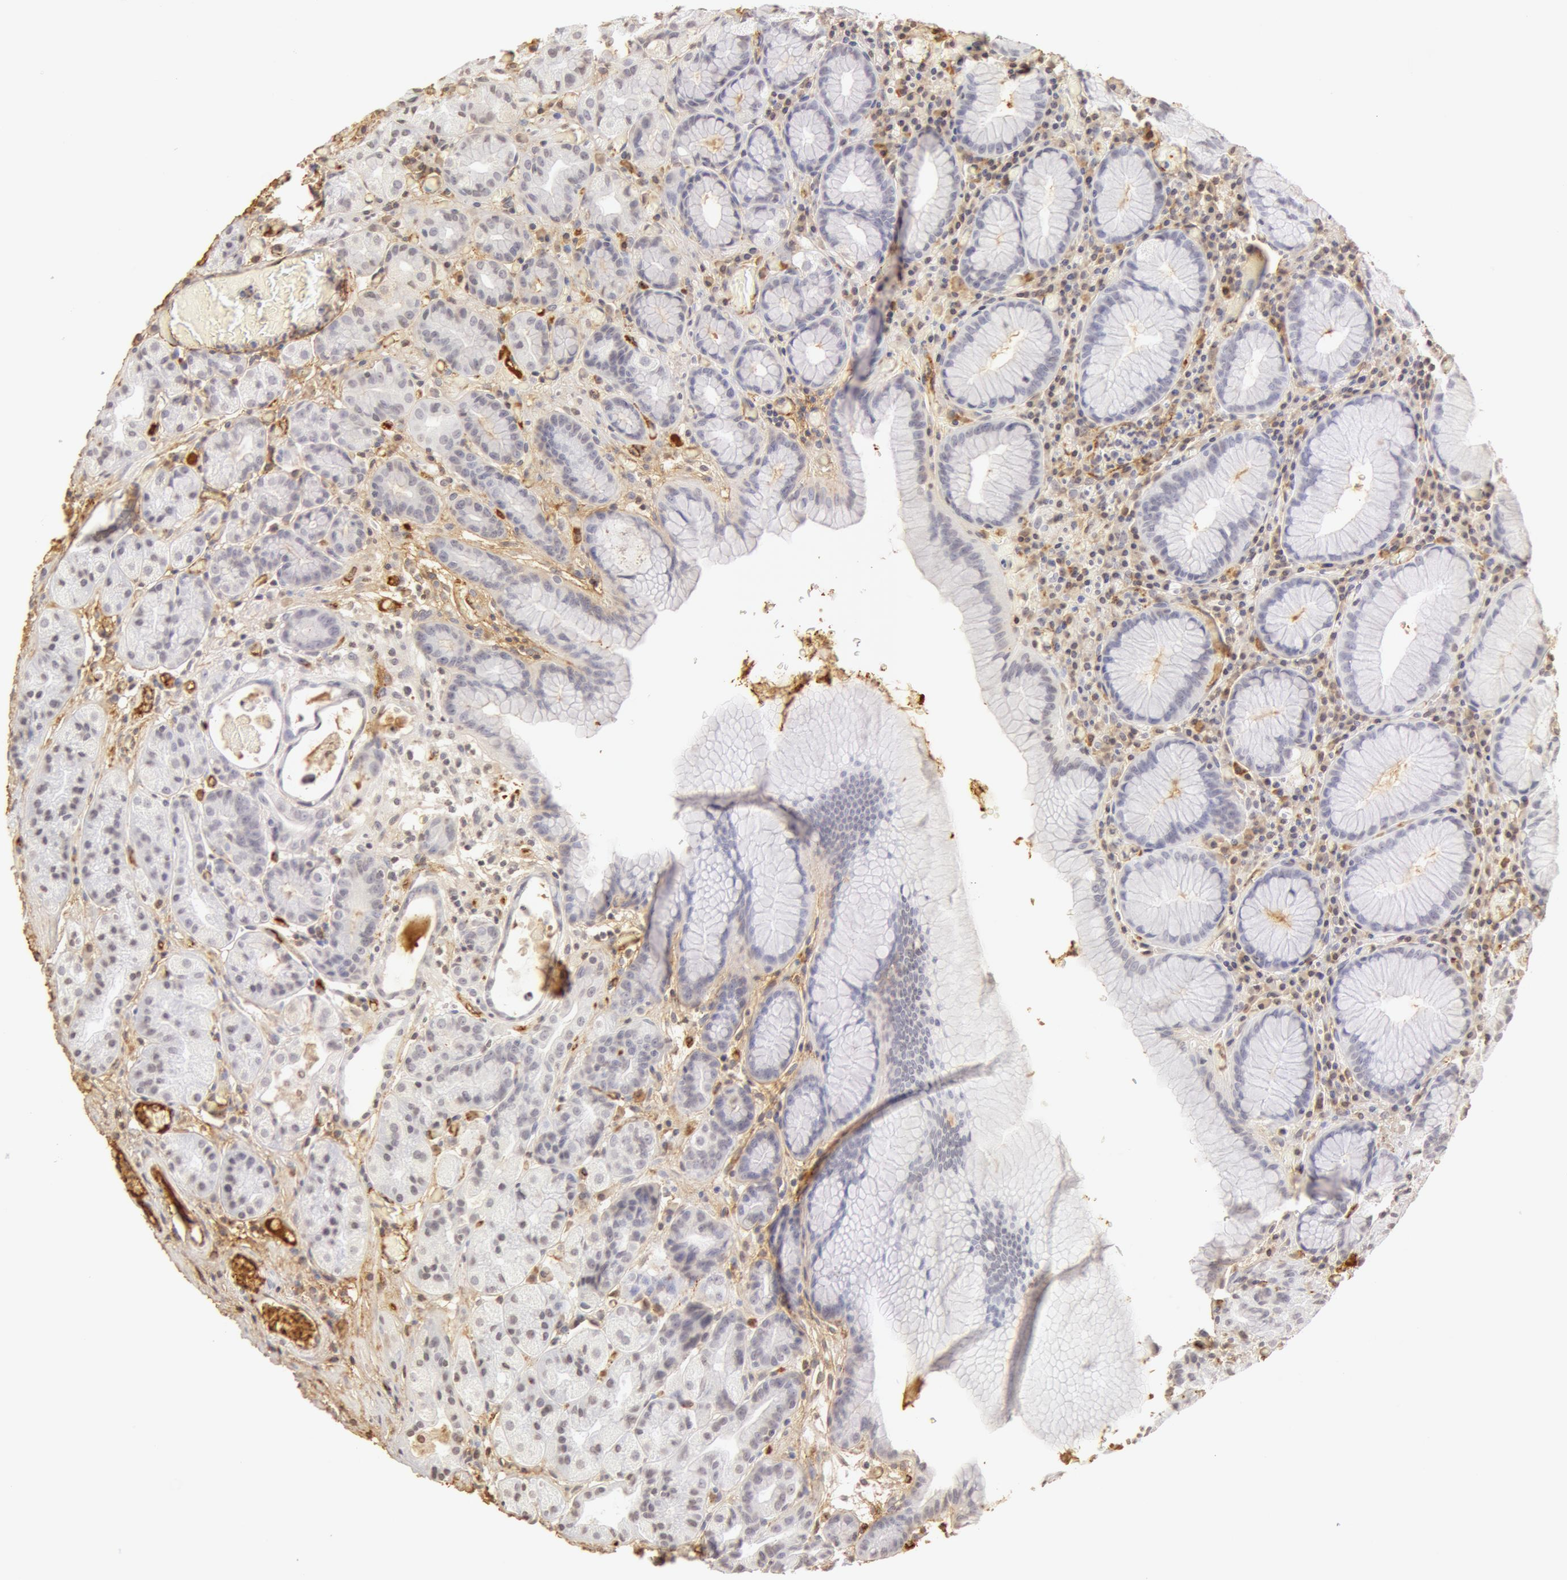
{"staining": {"intensity": "negative", "quantity": "none", "location": "none"}, "tissue": "stomach", "cell_type": "Glandular cells", "image_type": "normal", "snomed": [{"axis": "morphology", "description": "Normal tissue, NOS"}, {"axis": "topography", "description": "Stomach, lower"}], "caption": "This micrograph is of normal stomach stained with immunohistochemistry (IHC) to label a protein in brown with the nuclei are counter-stained blue. There is no positivity in glandular cells. (Stains: DAB (3,3'-diaminobenzidine) immunohistochemistry with hematoxylin counter stain, Microscopy: brightfield microscopy at high magnification).", "gene": "VWF", "patient": {"sex": "male", "age": 58}}